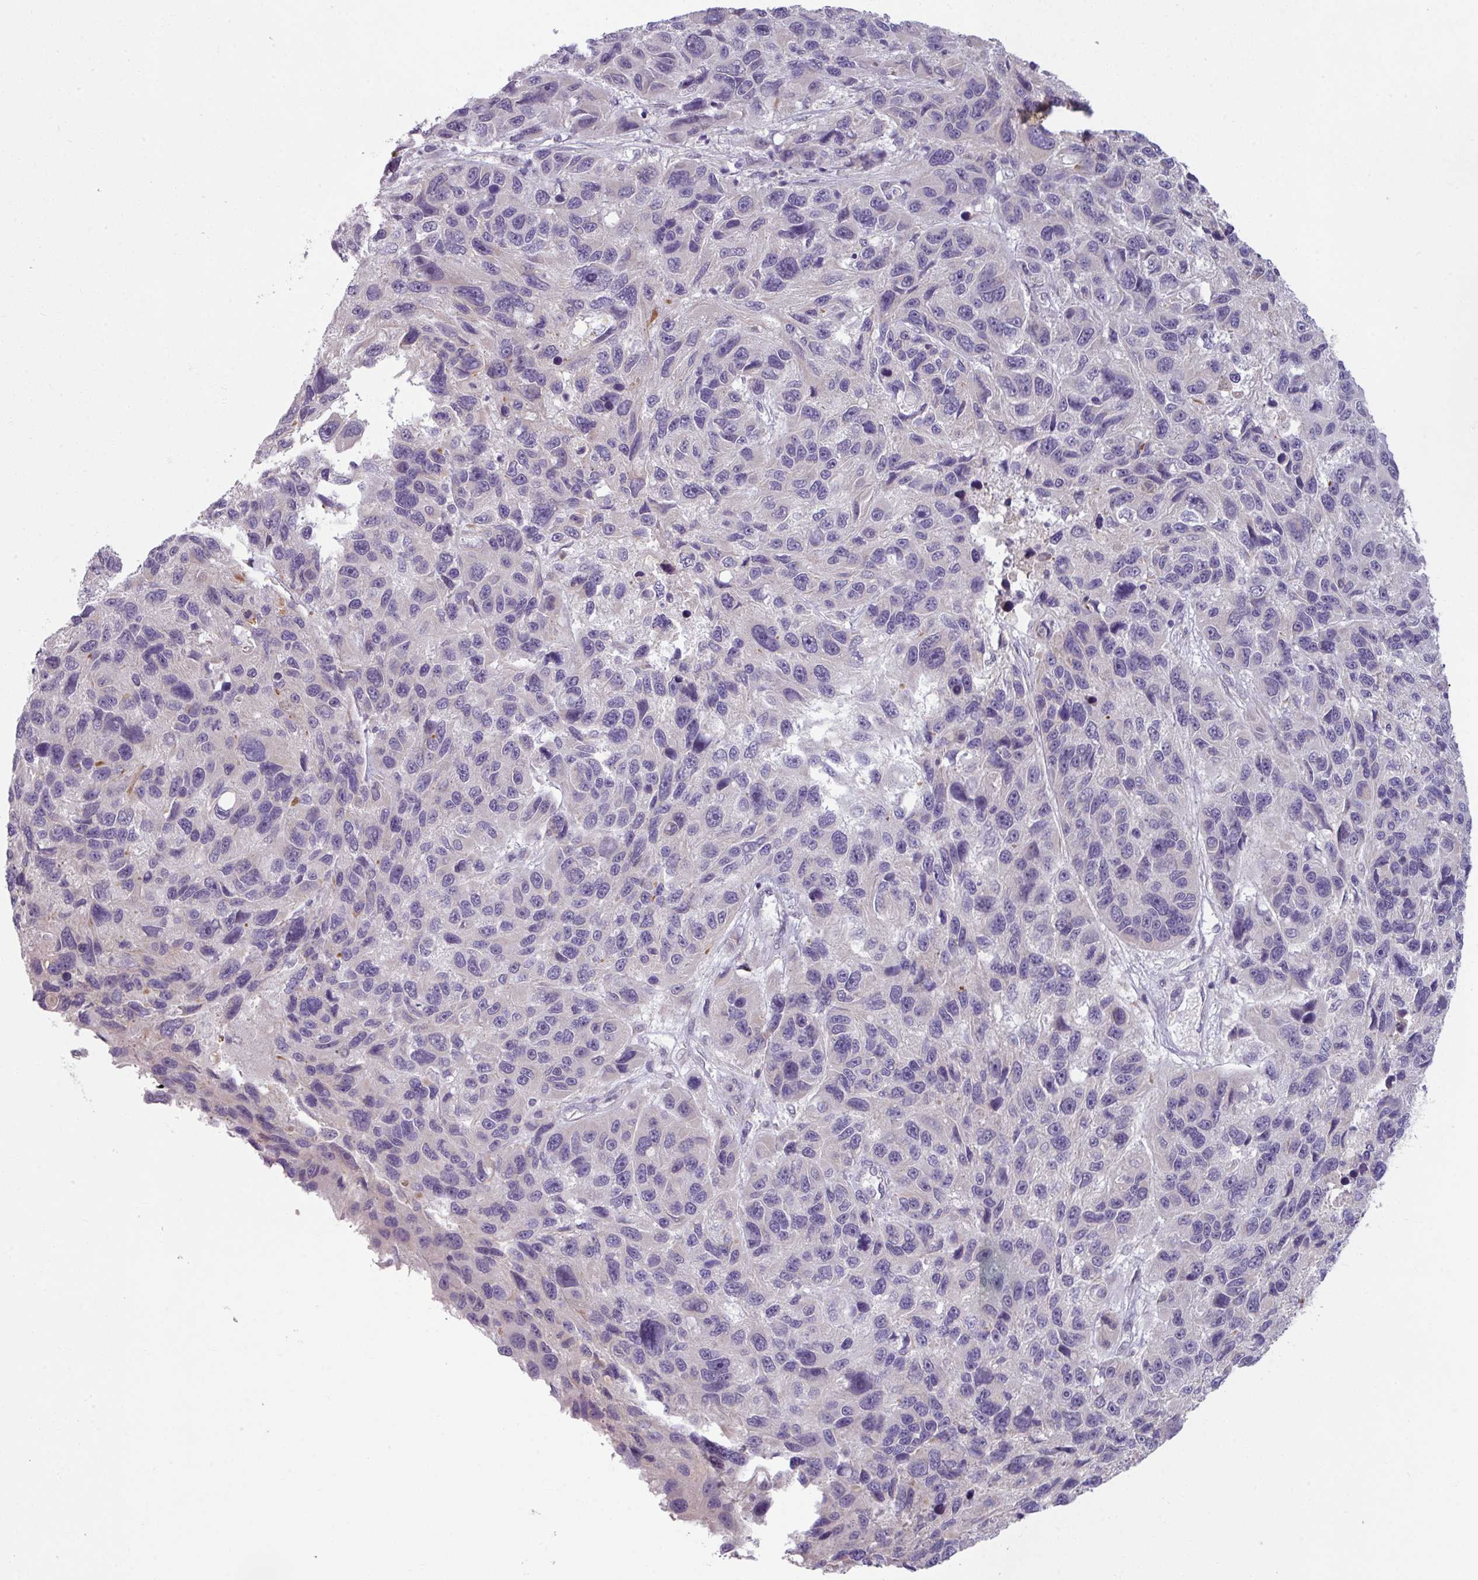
{"staining": {"intensity": "negative", "quantity": "none", "location": "none"}, "tissue": "melanoma", "cell_type": "Tumor cells", "image_type": "cancer", "snomed": [{"axis": "morphology", "description": "Malignant melanoma, NOS"}, {"axis": "topography", "description": "Skin"}], "caption": "Malignant melanoma was stained to show a protein in brown. There is no significant positivity in tumor cells. (DAB (3,3'-diaminobenzidine) IHC visualized using brightfield microscopy, high magnification).", "gene": "UVSSA", "patient": {"sex": "male", "age": 53}}